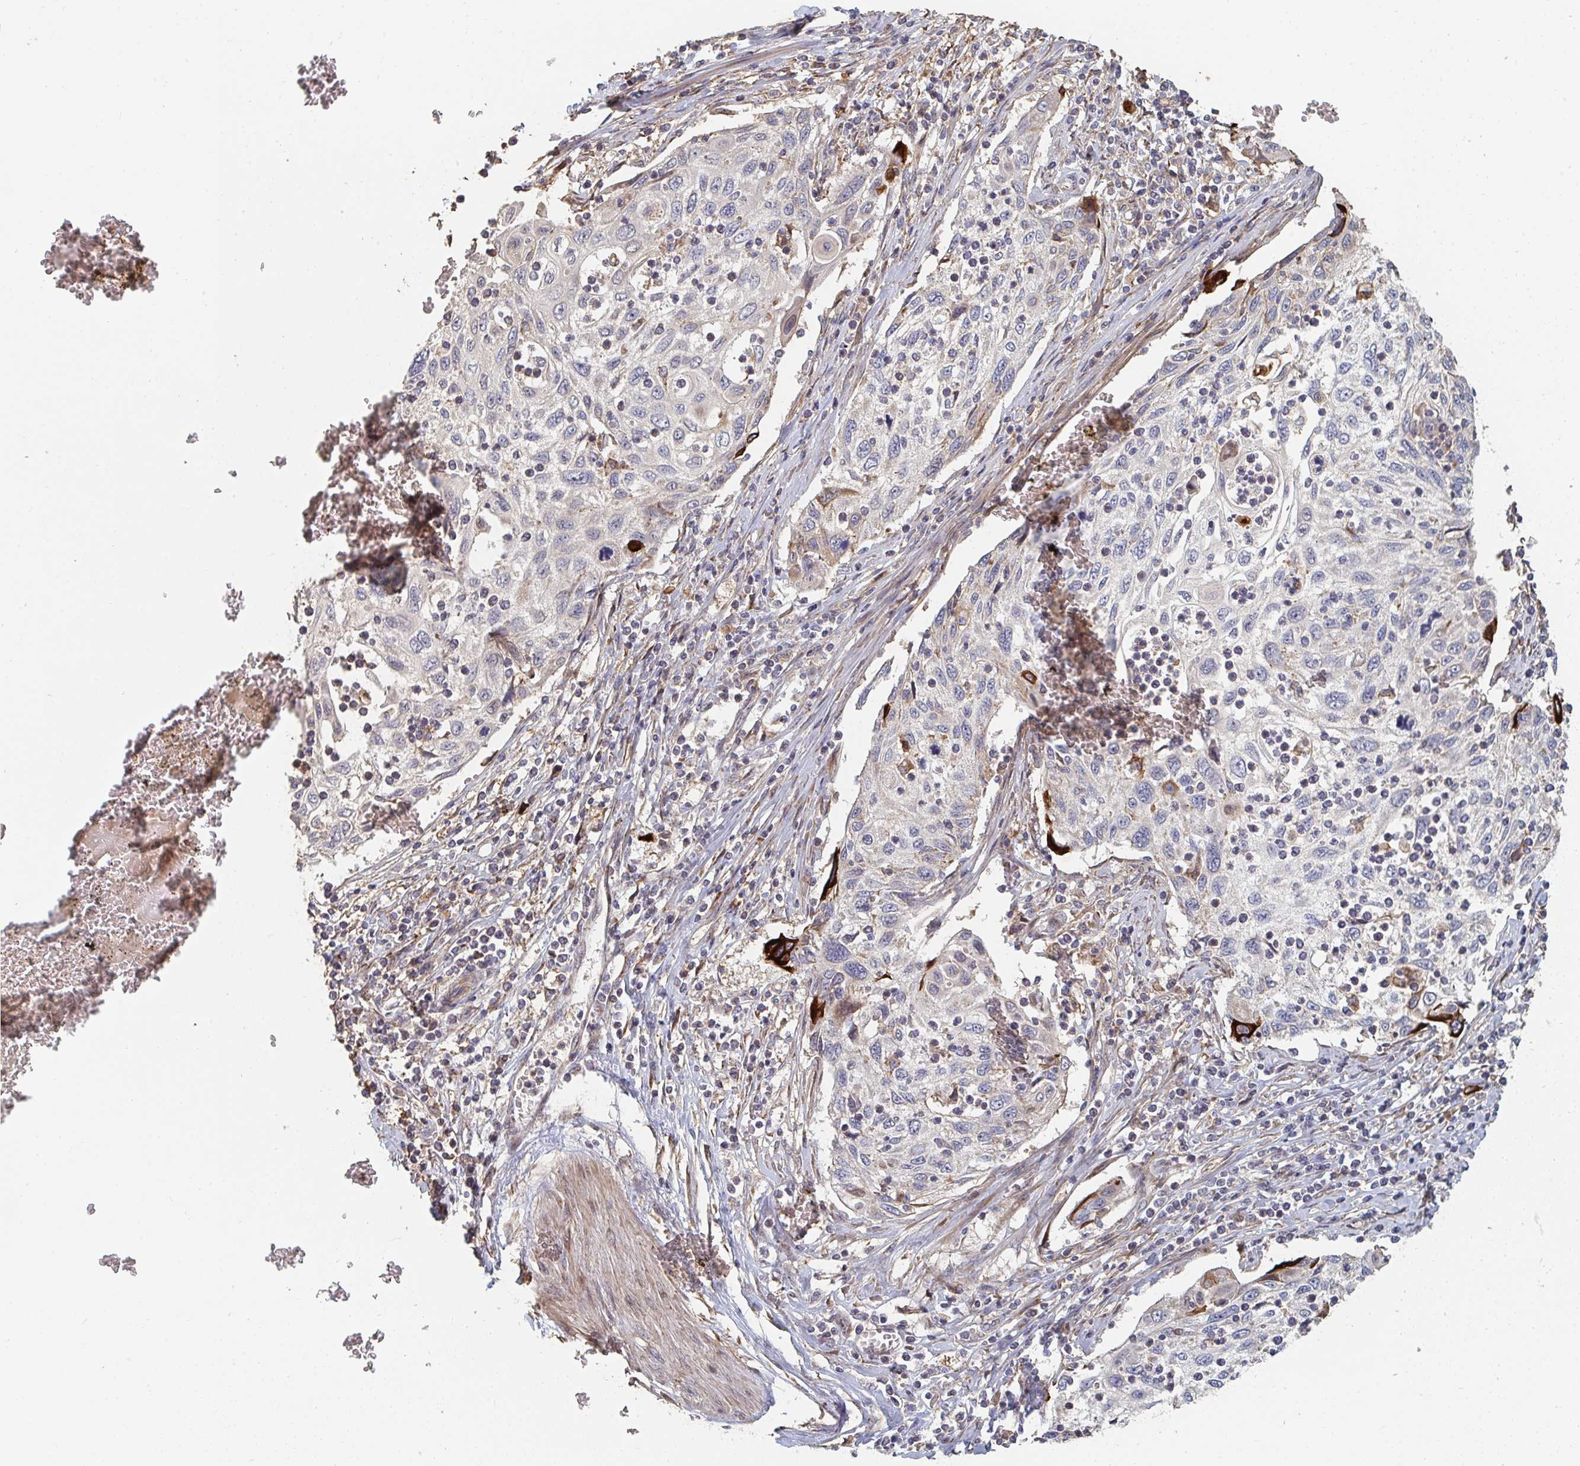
{"staining": {"intensity": "negative", "quantity": "none", "location": "none"}, "tissue": "cervical cancer", "cell_type": "Tumor cells", "image_type": "cancer", "snomed": [{"axis": "morphology", "description": "Squamous cell carcinoma, NOS"}, {"axis": "topography", "description": "Cervix"}], "caption": "Protein analysis of cervical cancer (squamous cell carcinoma) reveals no significant positivity in tumor cells. (Stains: DAB (3,3'-diaminobenzidine) immunohistochemistry (IHC) with hematoxylin counter stain, Microscopy: brightfield microscopy at high magnification).", "gene": "PTEN", "patient": {"sex": "female", "age": 70}}